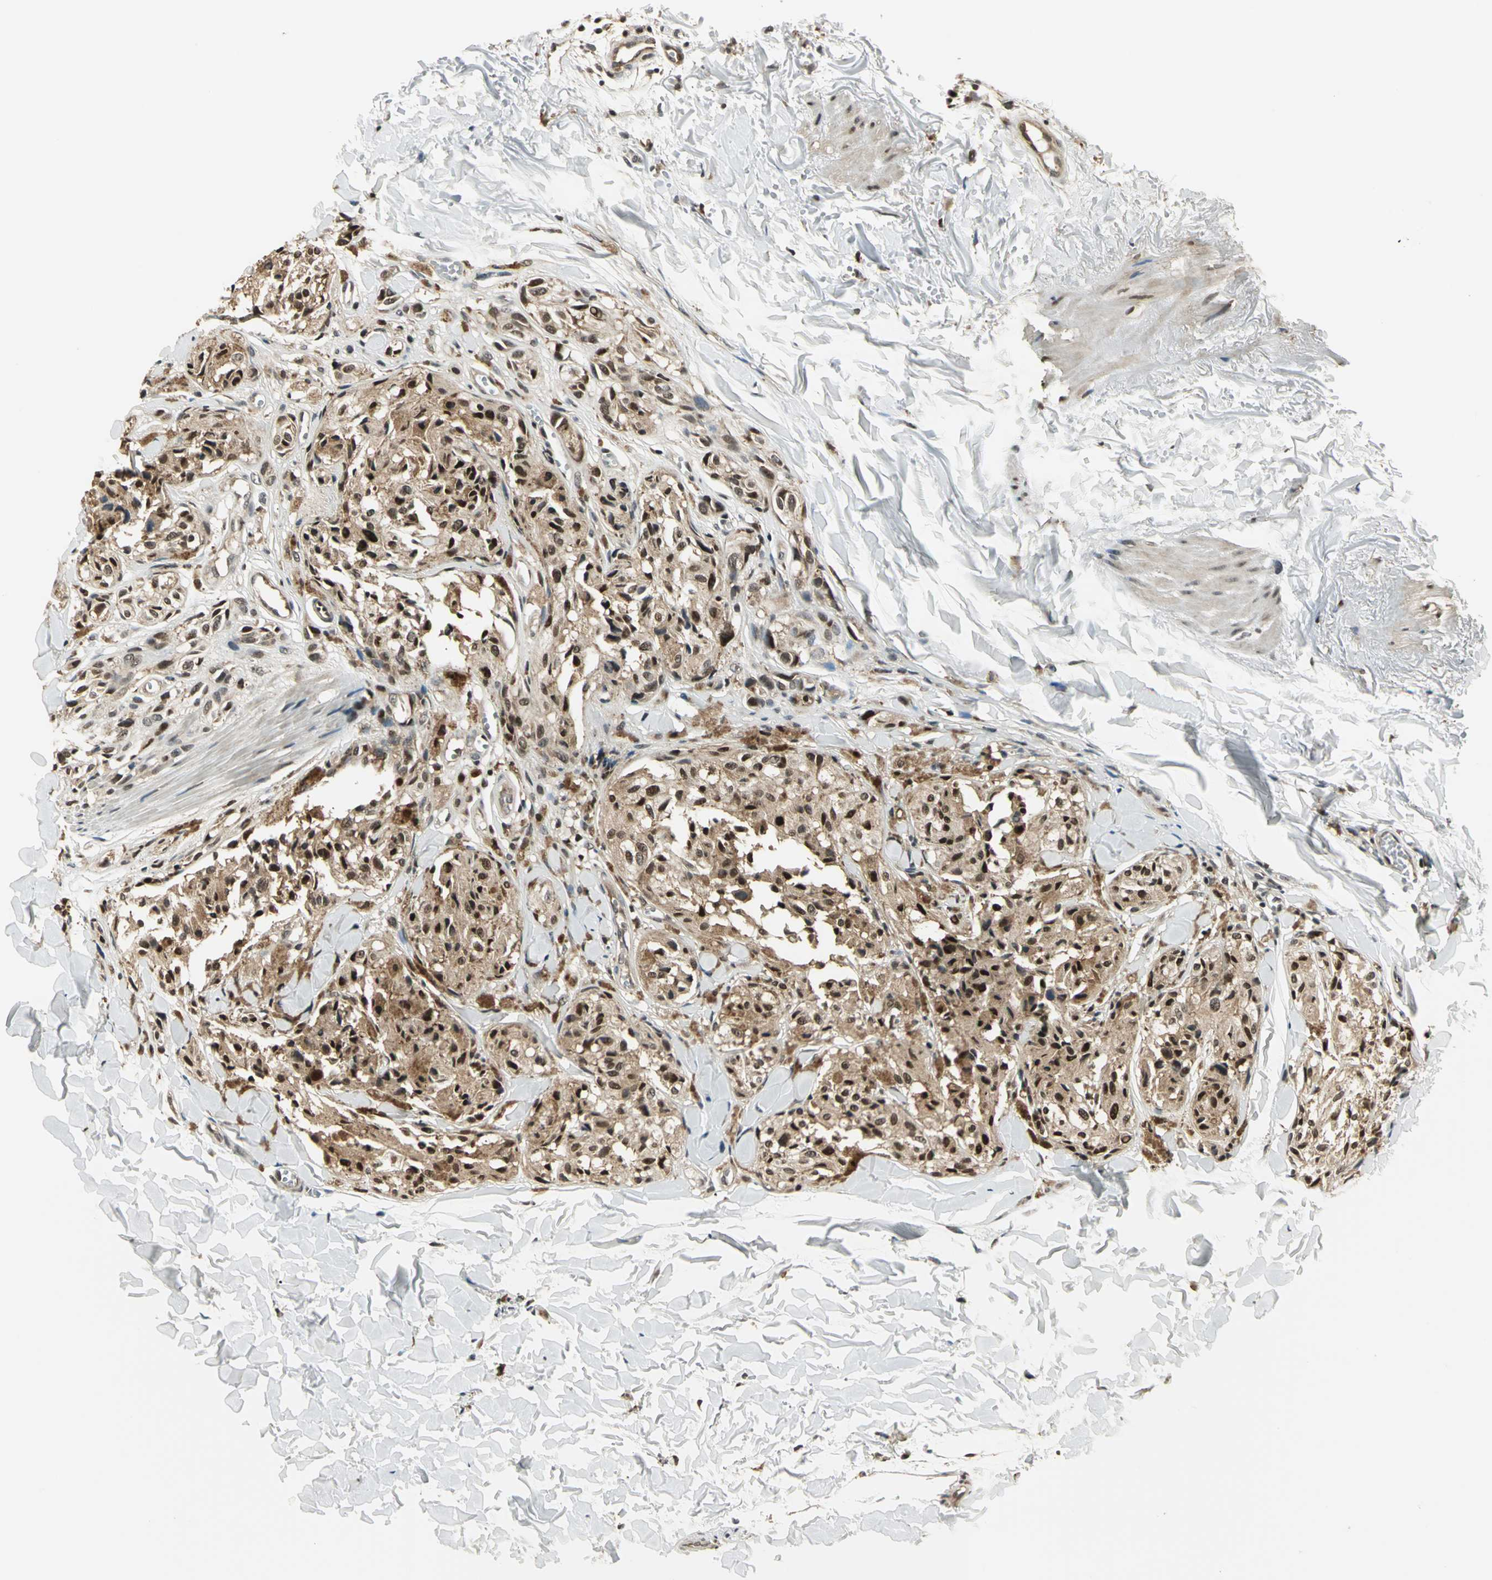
{"staining": {"intensity": "moderate", "quantity": ">75%", "location": "cytoplasmic/membranous,nuclear"}, "tissue": "melanoma", "cell_type": "Tumor cells", "image_type": "cancer", "snomed": [{"axis": "morphology", "description": "Malignant melanoma, Metastatic site"}, {"axis": "topography", "description": "Skin"}], "caption": "Immunohistochemical staining of human melanoma exhibits moderate cytoplasmic/membranous and nuclear protein positivity in about >75% of tumor cells. (IHC, brightfield microscopy, high magnification).", "gene": "PSMC3", "patient": {"sex": "female", "age": 66}}